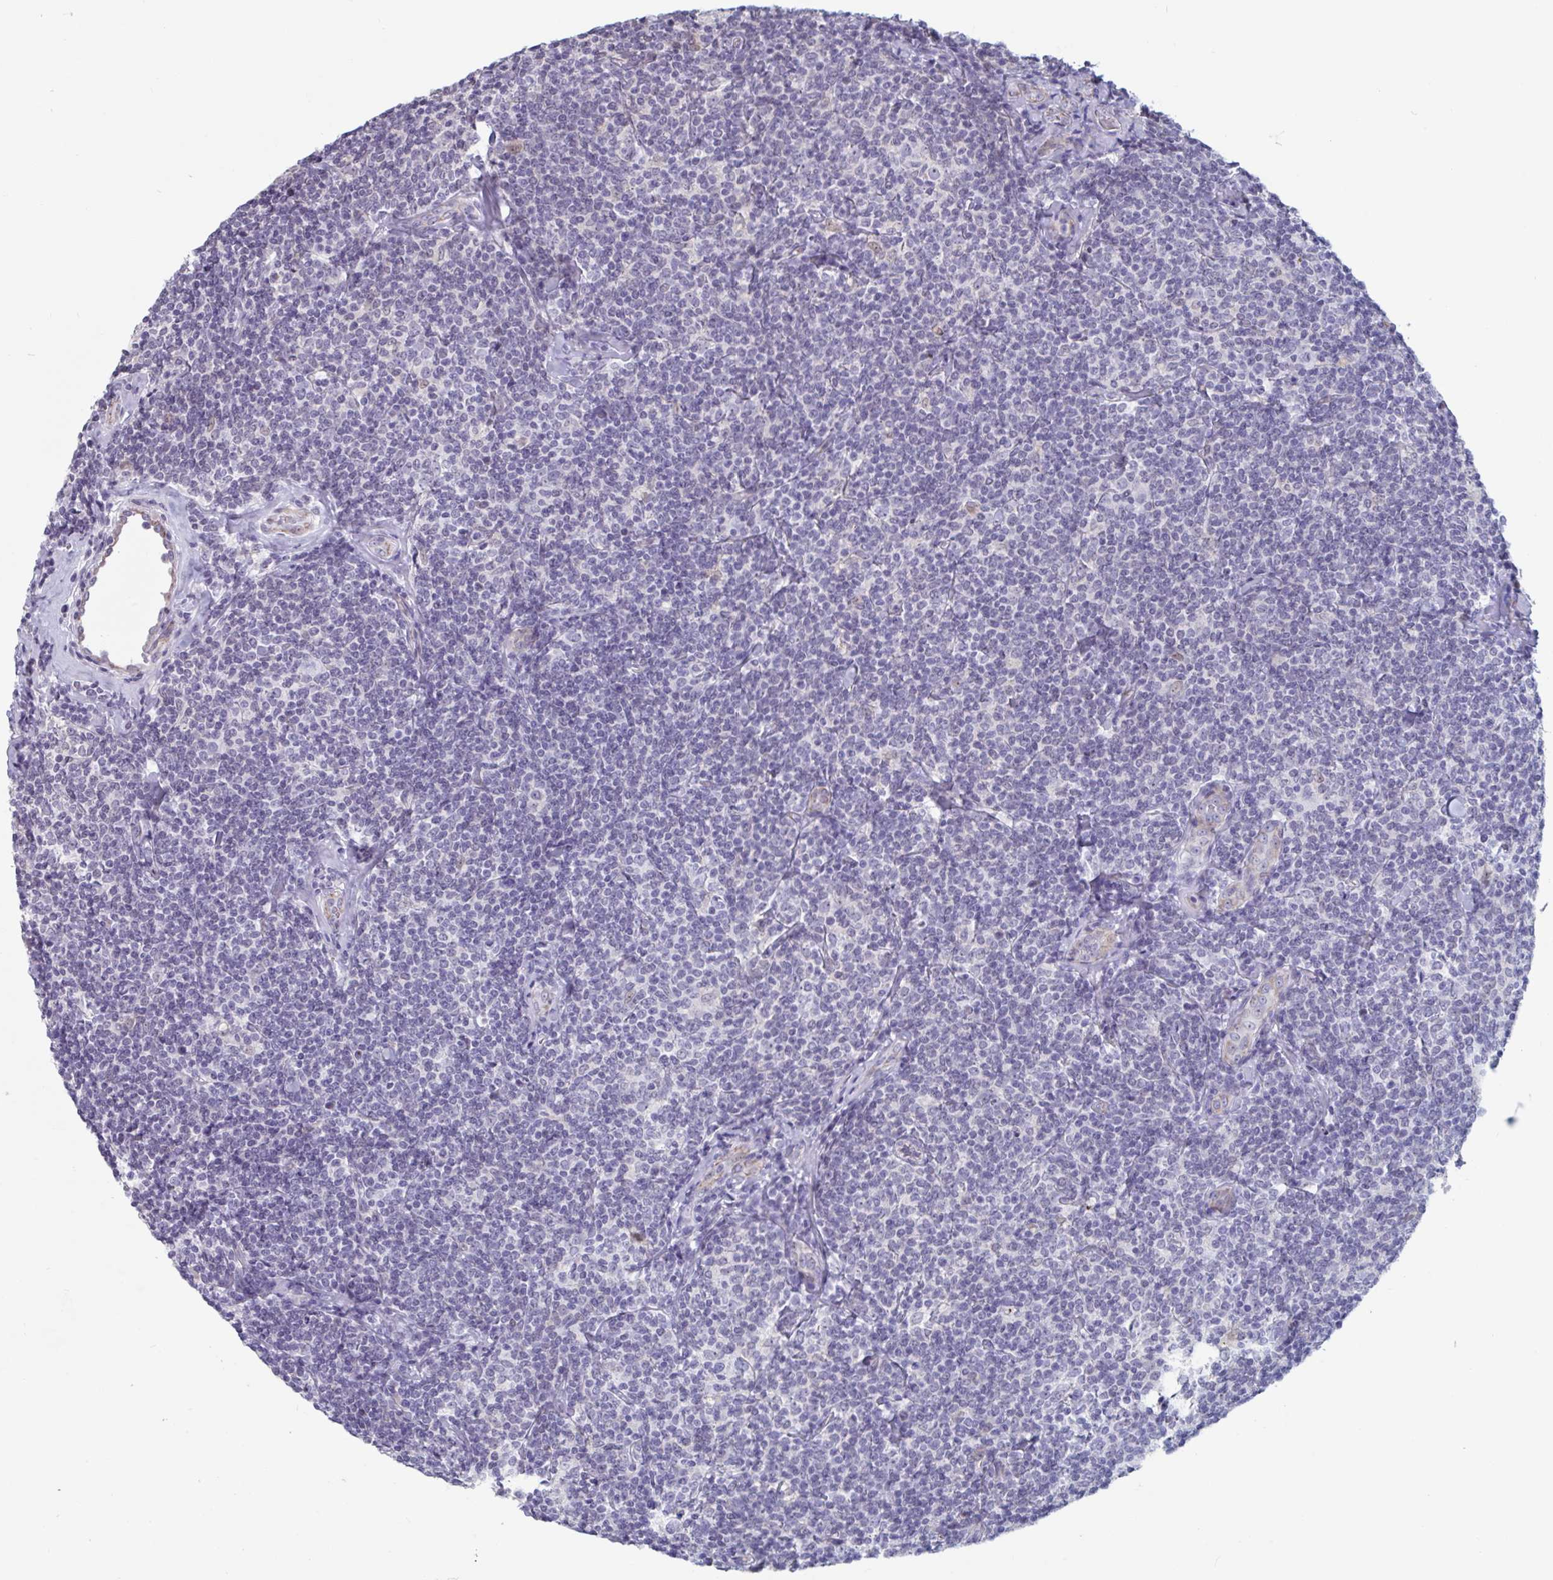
{"staining": {"intensity": "negative", "quantity": "none", "location": "none"}, "tissue": "lymphoma", "cell_type": "Tumor cells", "image_type": "cancer", "snomed": [{"axis": "morphology", "description": "Malignant lymphoma, non-Hodgkin's type, Low grade"}, {"axis": "topography", "description": "Lymph node"}], "caption": "Histopathology image shows no significant protein staining in tumor cells of lymphoma. Nuclei are stained in blue.", "gene": "FOXA1", "patient": {"sex": "female", "age": 56}}